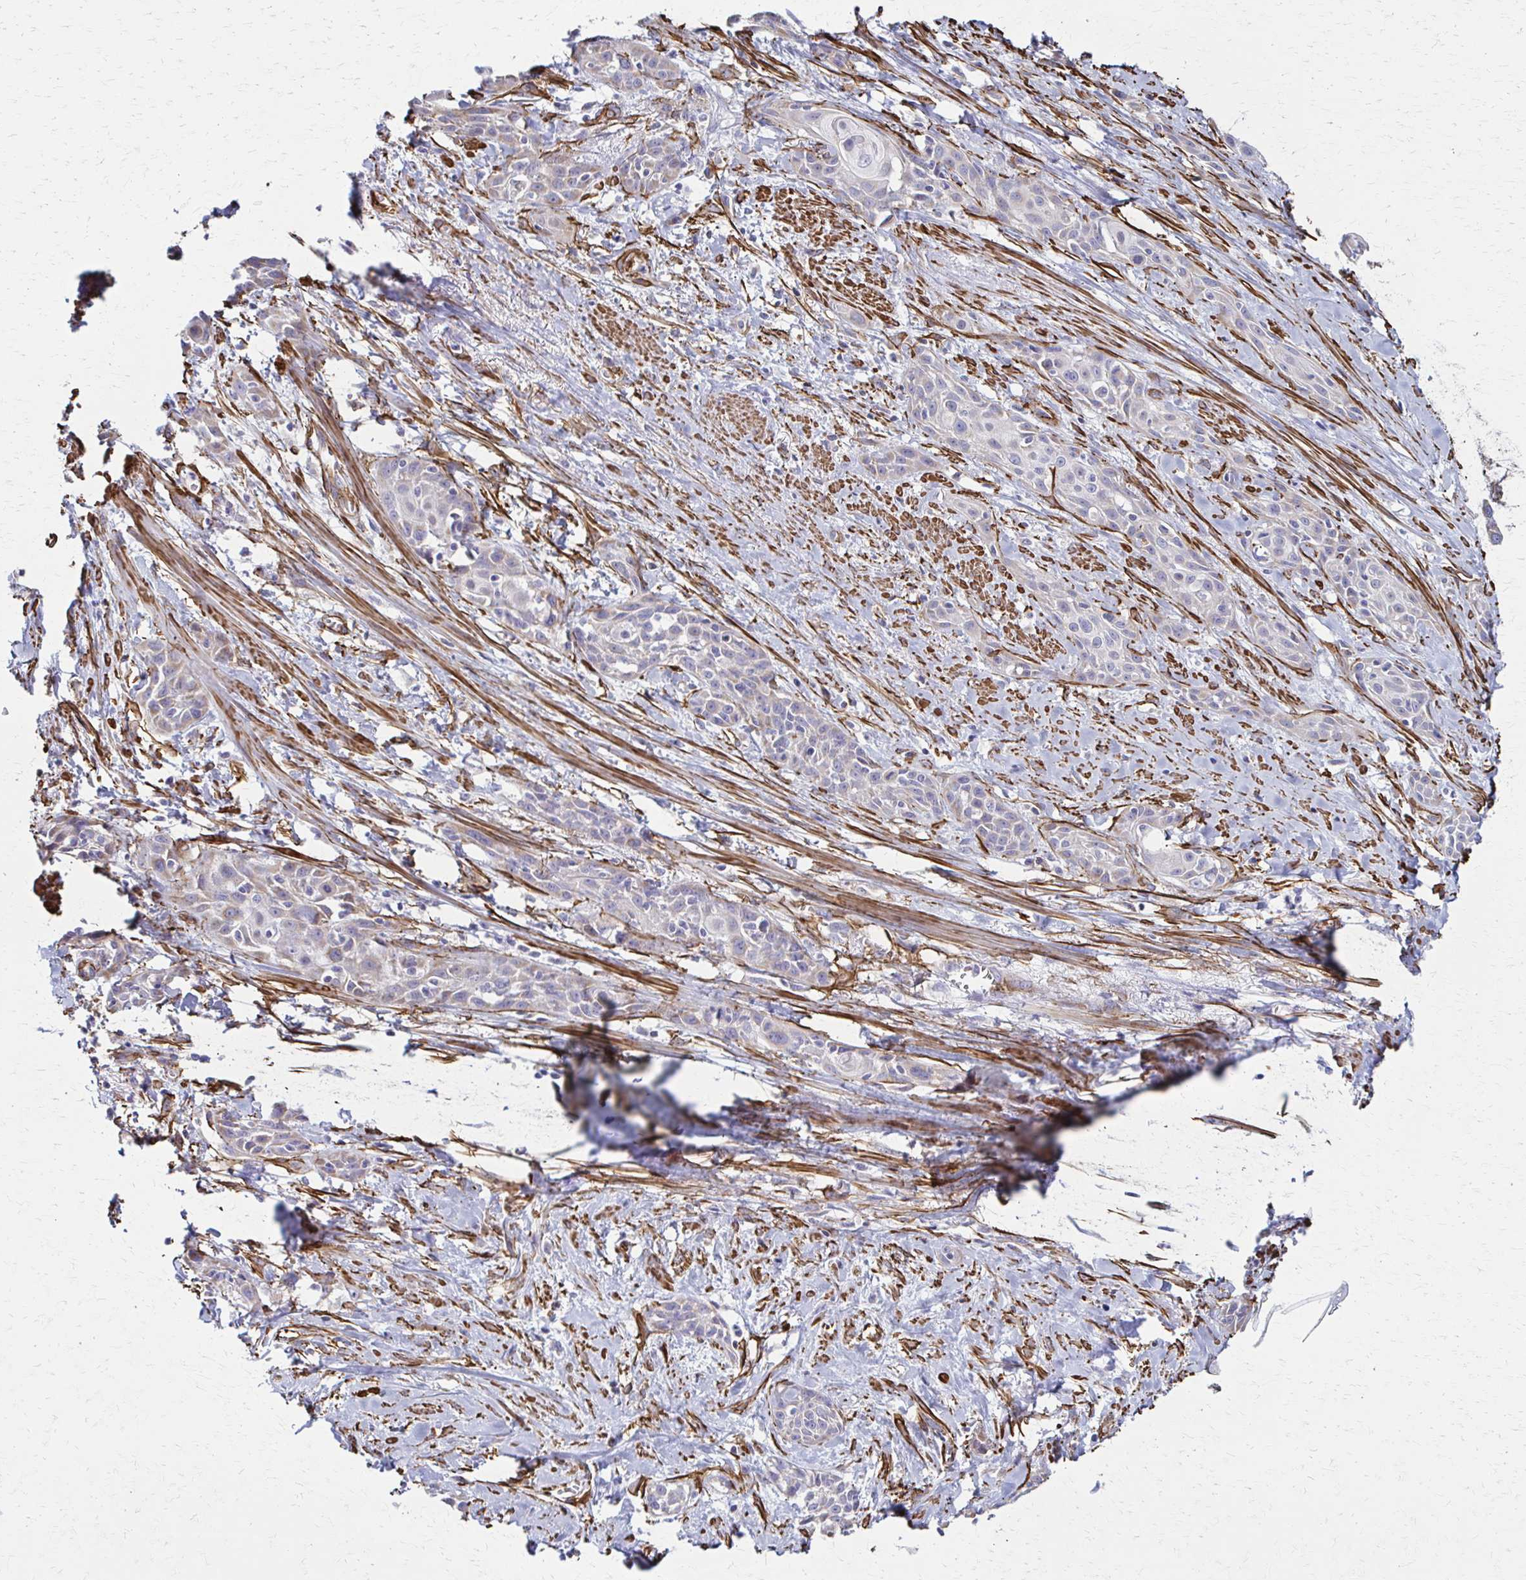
{"staining": {"intensity": "moderate", "quantity": "<25%", "location": "cytoplasmic/membranous"}, "tissue": "skin cancer", "cell_type": "Tumor cells", "image_type": "cancer", "snomed": [{"axis": "morphology", "description": "Squamous cell carcinoma, NOS"}, {"axis": "topography", "description": "Skin"}, {"axis": "topography", "description": "Anal"}], "caption": "High-magnification brightfield microscopy of skin cancer (squamous cell carcinoma) stained with DAB (3,3'-diaminobenzidine) (brown) and counterstained with hematoxylin (blue). tumor cells exhibit moderate cytoplasmic/membranous positivity is identified in approximately<25% of cells.", "gene": "TIMMDC1", "patient": {"sex": "male", "age": 64}}